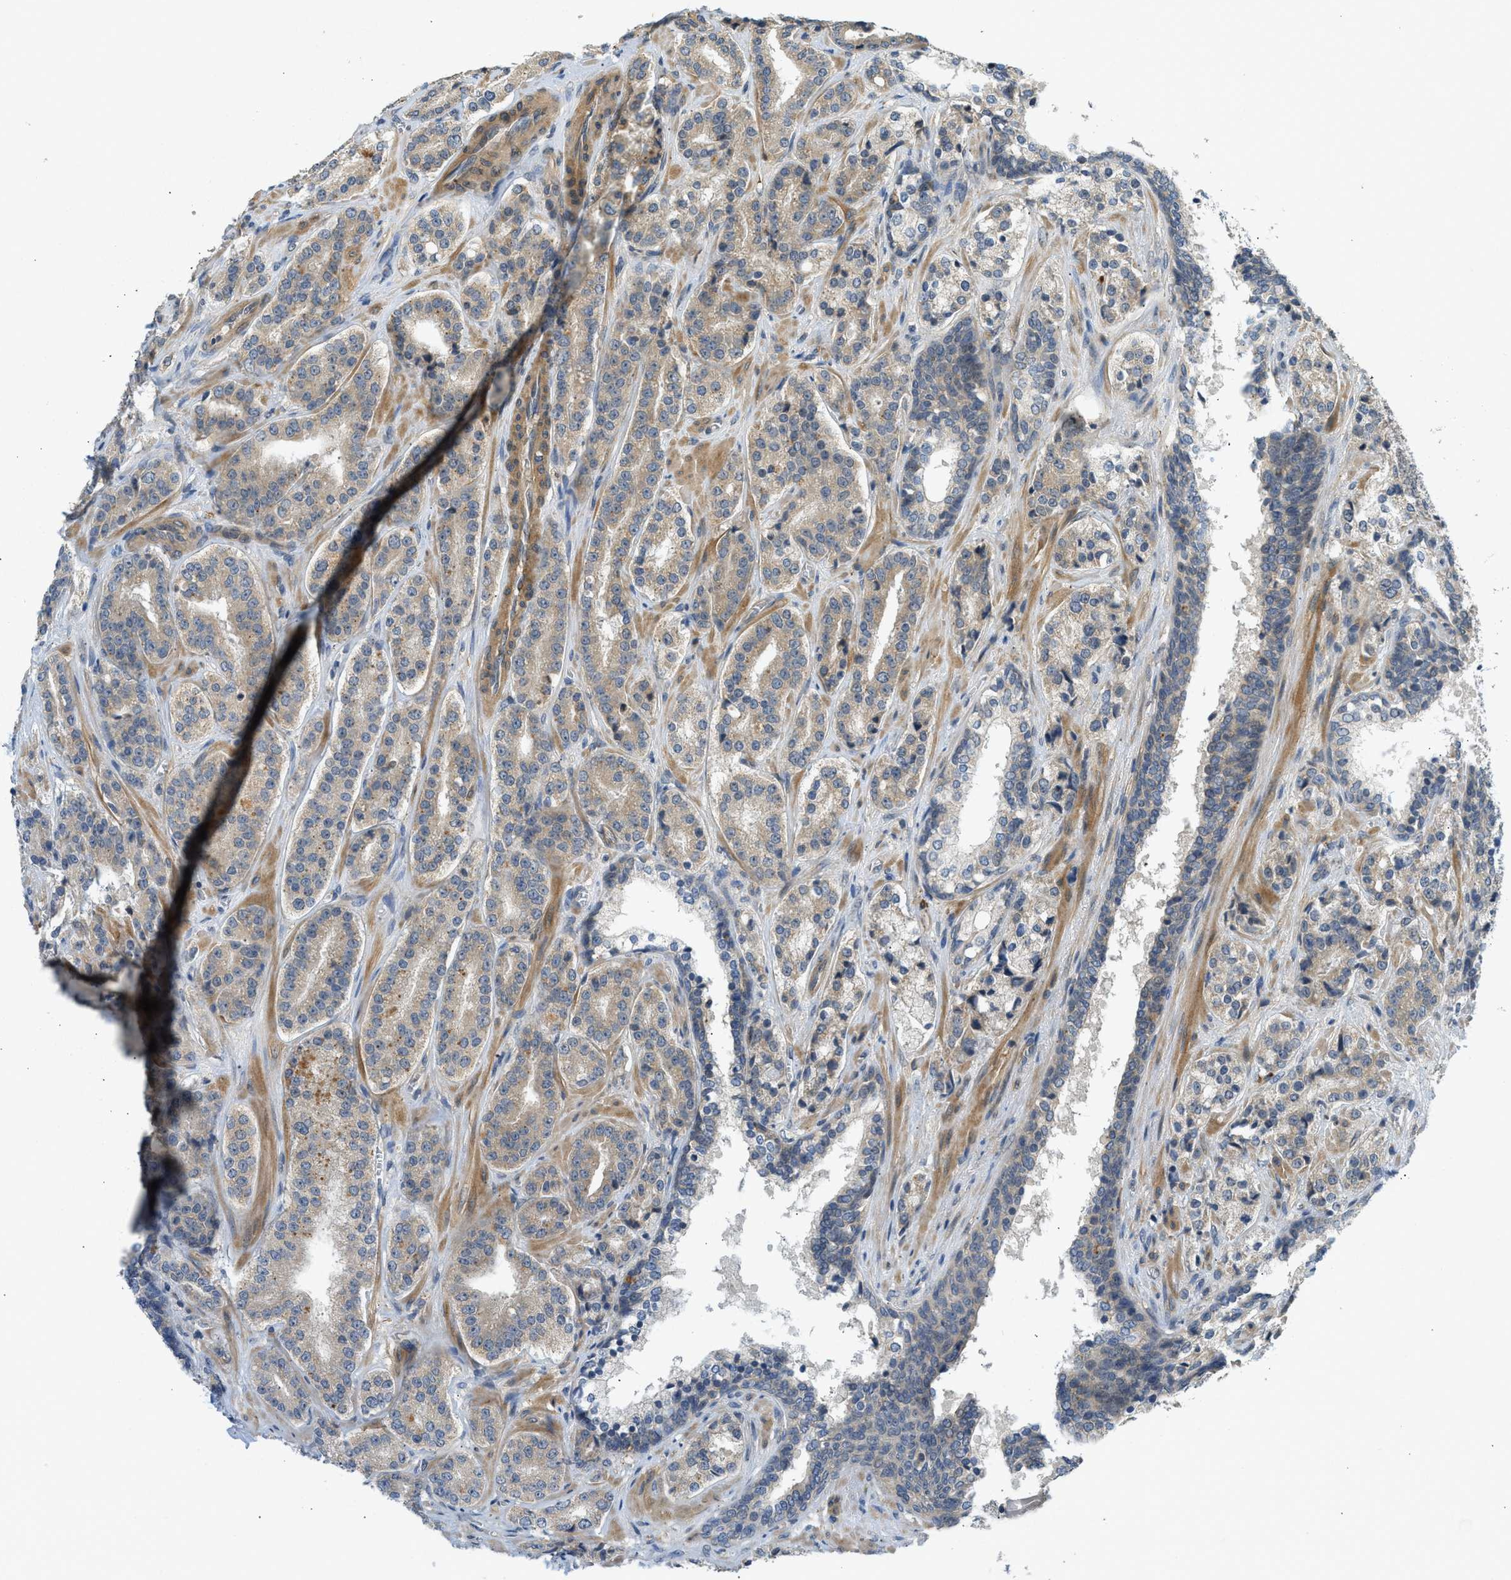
{"staining": {"intensity": "weak", "quantity": ">75%", "location": "cytoplasmic/membranous"}, "tissue": "prostate cancer", "cell_type": "Tumor cells", "image_type": "cancer", "snomed": [{"axis": "morphology", "description": "Adenocarcinoma, High grade"}, {"axis": "topography", "description": "Prostate"}], "caption": "Prostate cancer stained with DAB (3,3'-diaminobenzidine) immunohistochemistry exhibits low levels of weak cytoplasmic/membranous positivity in approximately >75% of tumor cells.", "gene": "ADCY8", "patient": {"sex": "male", "age": 60}}